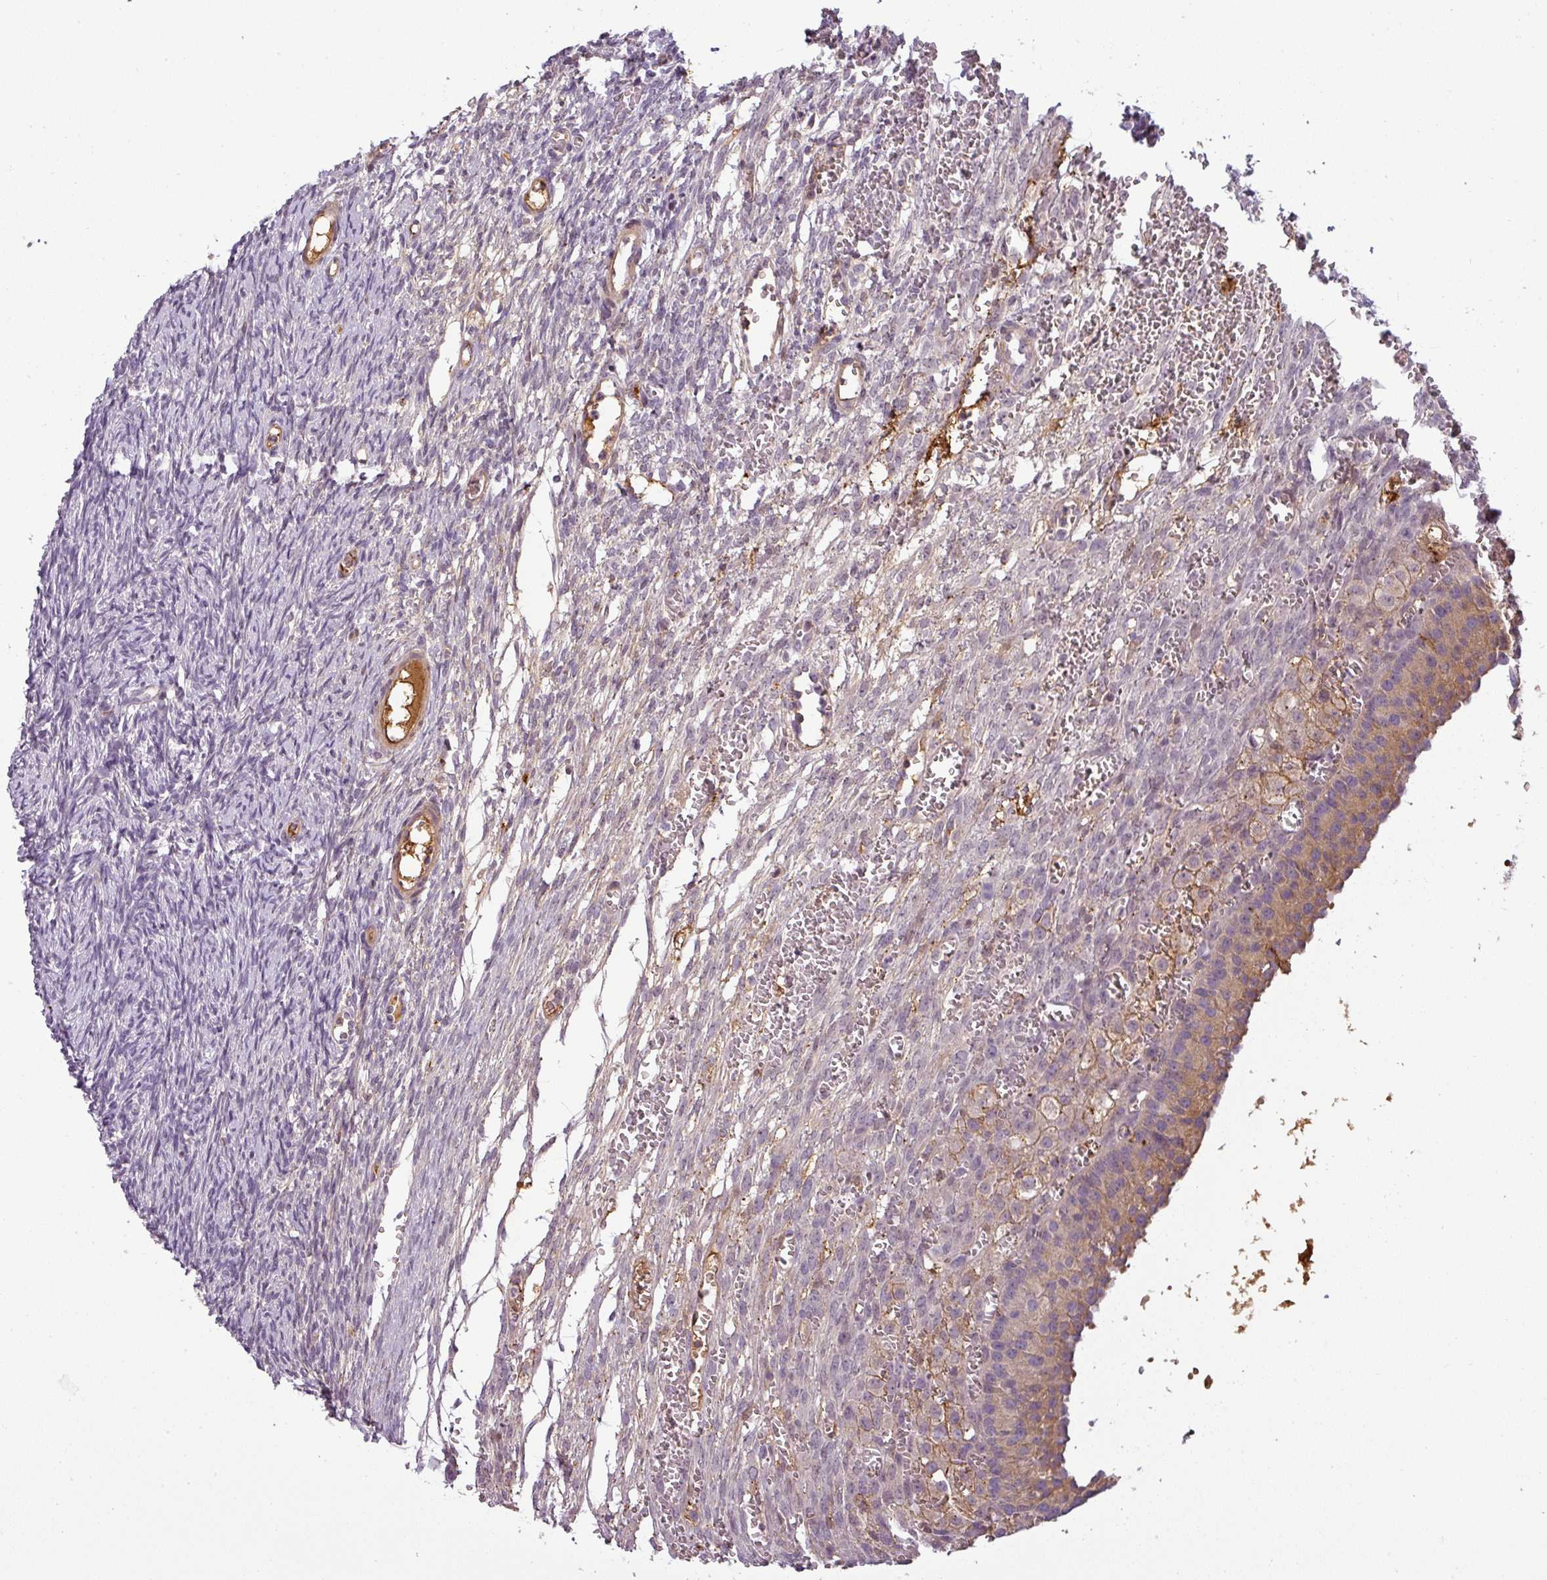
{"staining": {"intensity": "negative", "quantity": "none", "location": "none"}, "tissue": "ovary", "cell_type": "Follicle cells", "image_type": "normal", "snomed": [{"axis": "morphology", "description": "Normal tissue, NOS"}, {"axis": "topography", "description": "Ovary"}], "caption": "Follicle cells show no significant expression in benign ovary.", "gene": "APOC1", "patient": {"sex": "female", "age": 39}}